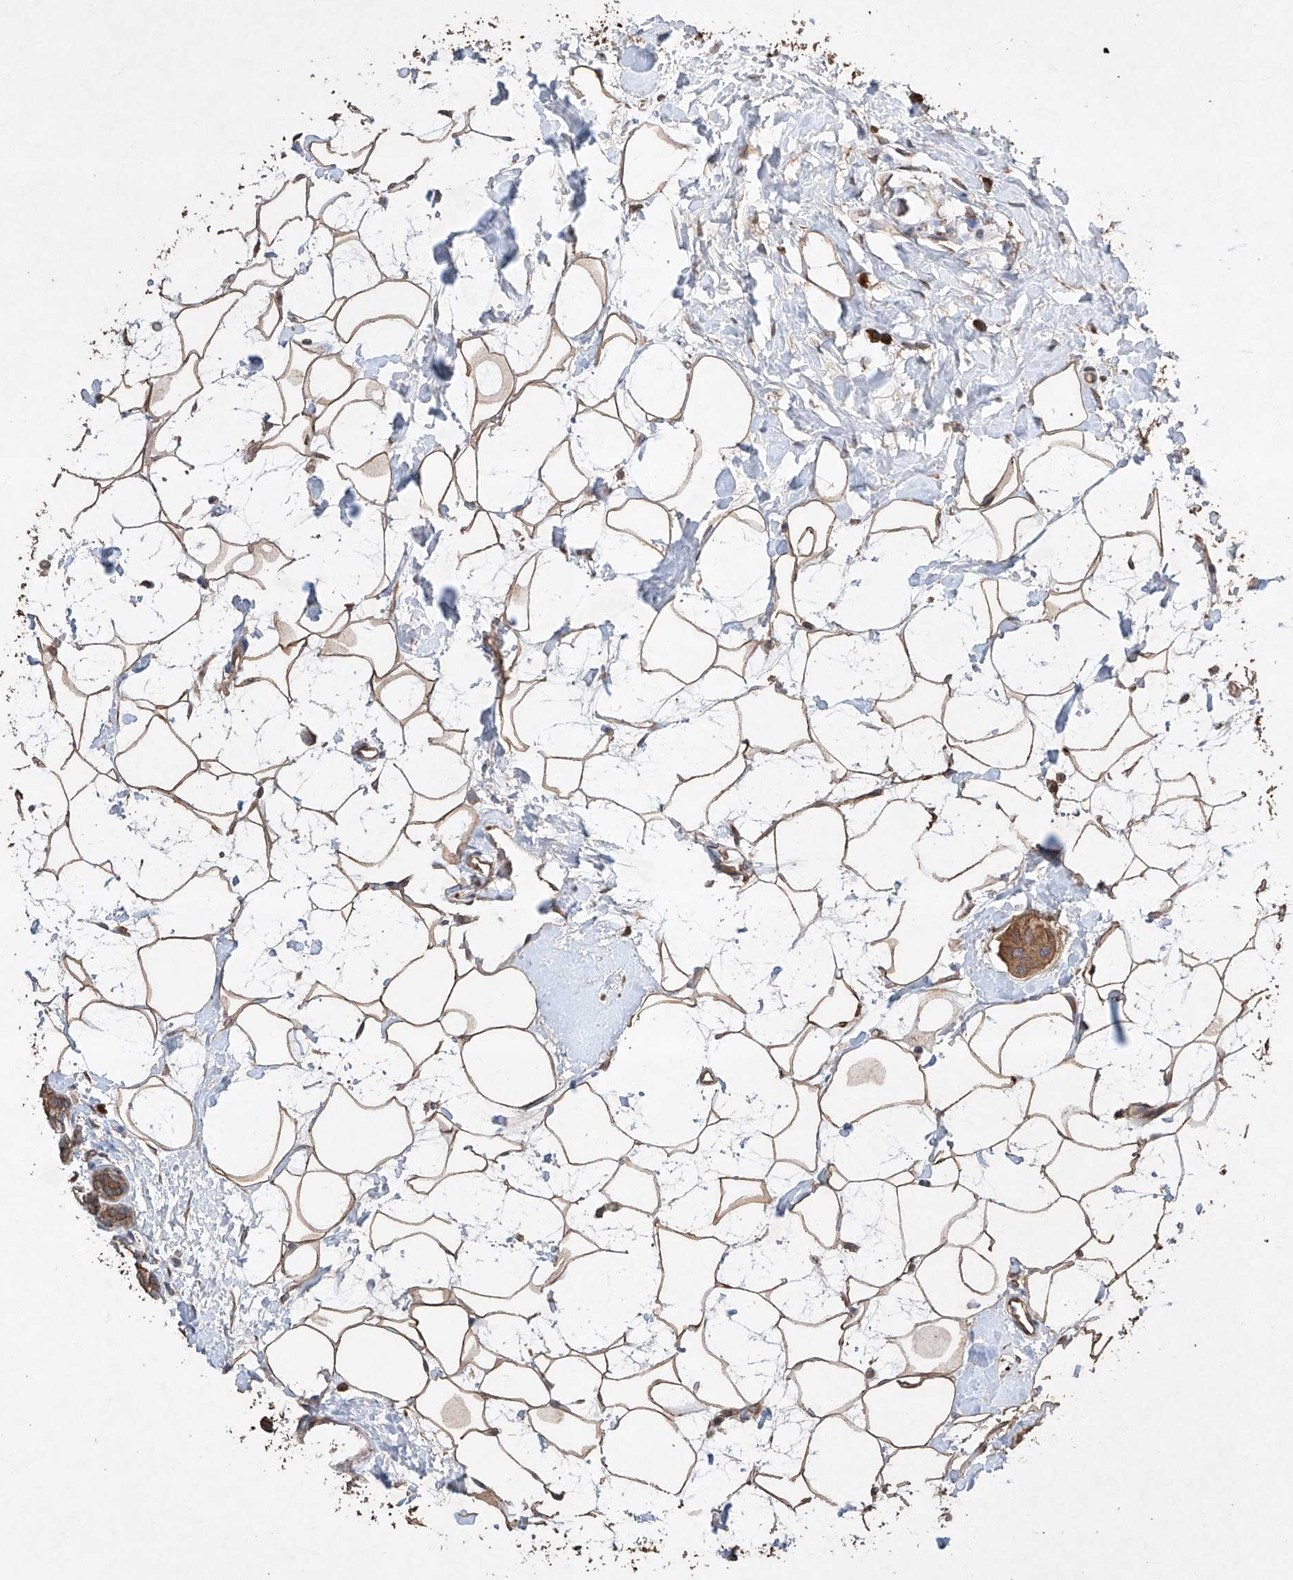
{"staining": {"intensity": "moderate", "quantity": ">75%", "location": "cytoplasmic/membranous"}, "tissue": "breast cancer", "cell_type": "Tumor cells", "image_type": "cancer", "snomed": [{"axis": "morphology", "description": "Normal tissue, NOS"}, {"axis": "morphology", "description": "Duct carcinoma"}, {"axis": "topography", "description": "Breast"}], "caption": "This is an image of IHC staining of breast cancer (infiltrating ductal carcinoma), which shows moderate positivity in the cytoplasmic/membranous of tumor cells.", "gene": "LURAP1", "patient": {"sex": "female", "age": 39}}